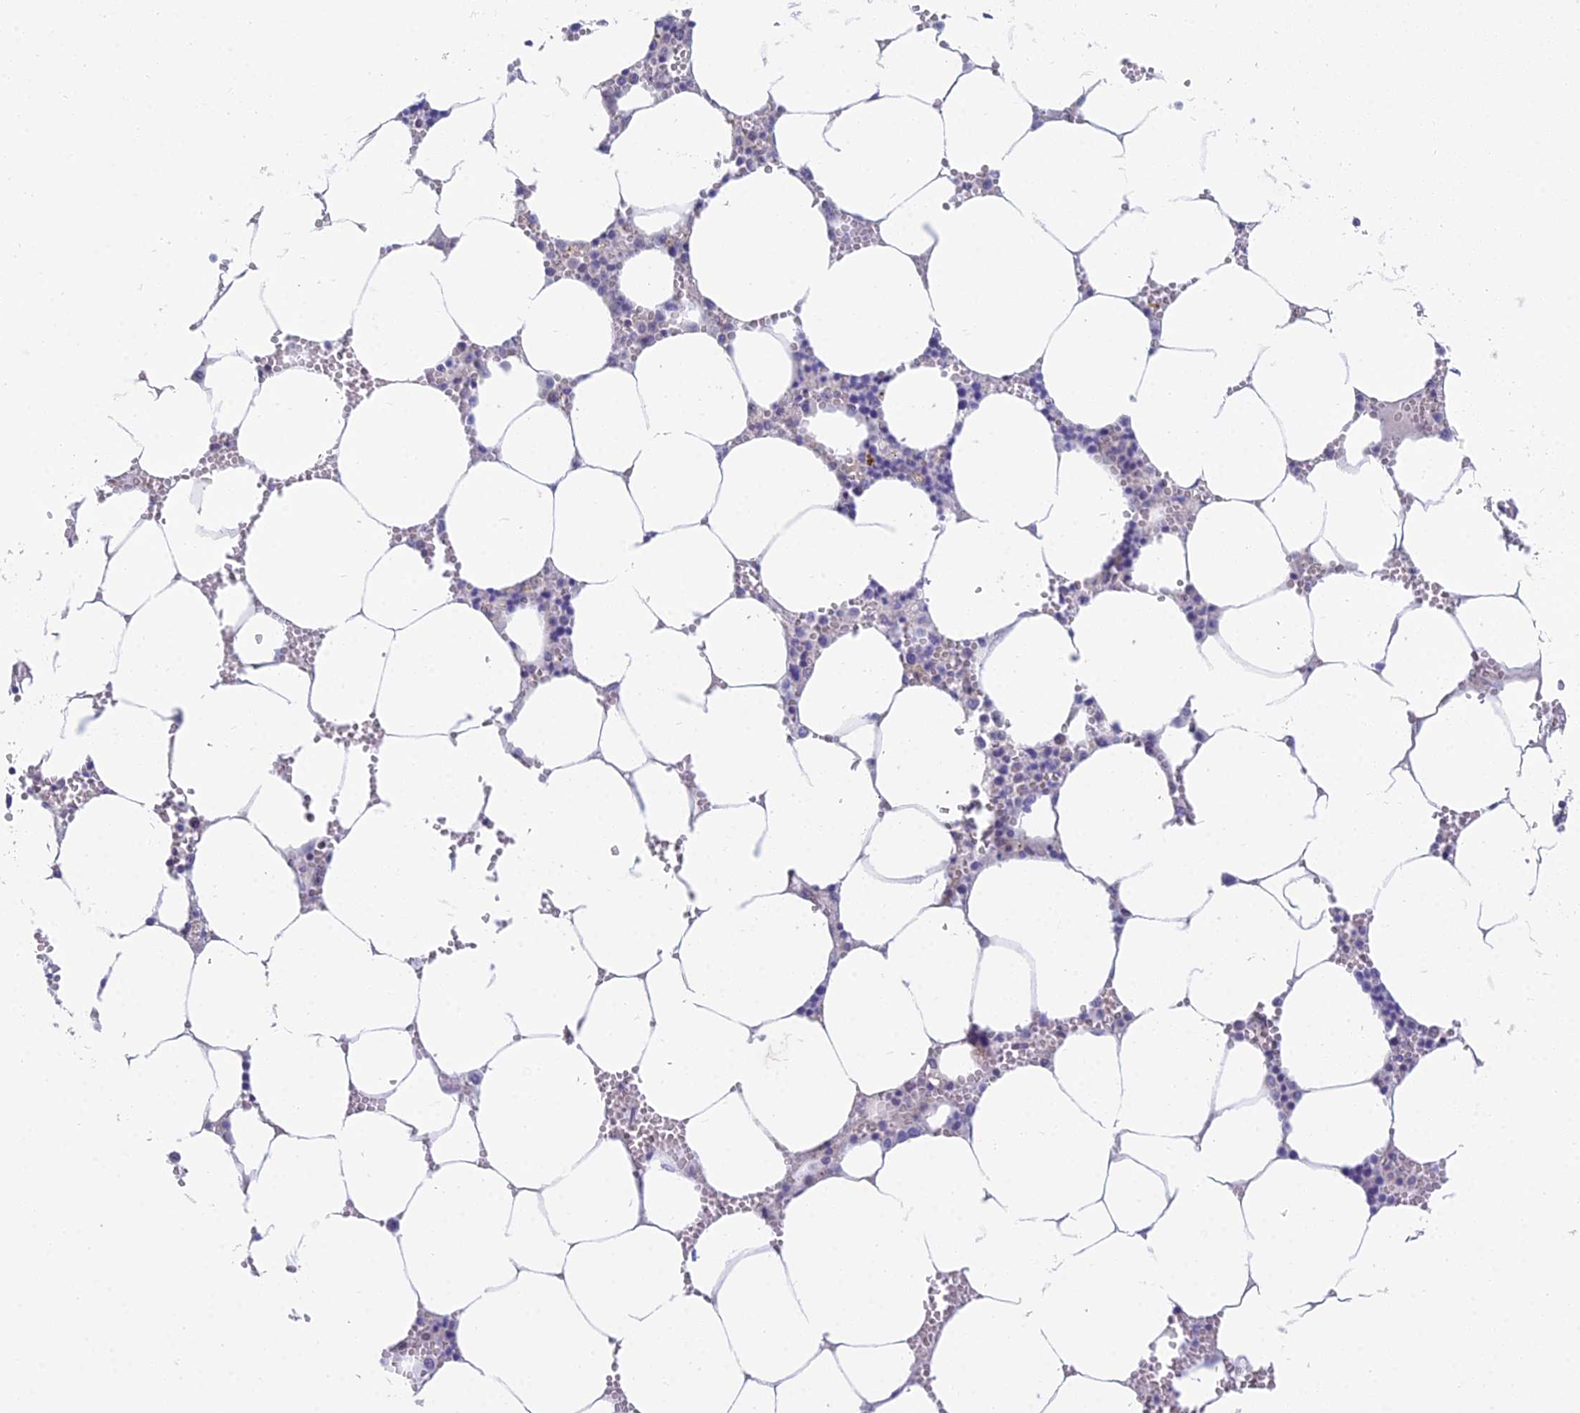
{"staining": {"intensity": "negative", "quantity": "none", "location": "none"}, "tissue": "bone marrow", "cell_type": "Hematopoietic cells", "image_type": "normal", "snomed": [{"axis": "morphology", "description": "Normal tissue, NOS"}, {"axis": "topography", "description": "Bone marrow"}], "caption": "High magnification brightfield microscopy of benign bone marrow stained with DAB (brown) and counterstained with hematoxylin (blue): hematopoietic cells show no significant expression.", "gene": "METTL26", "patient": {"sex": "male", "age": 70}}